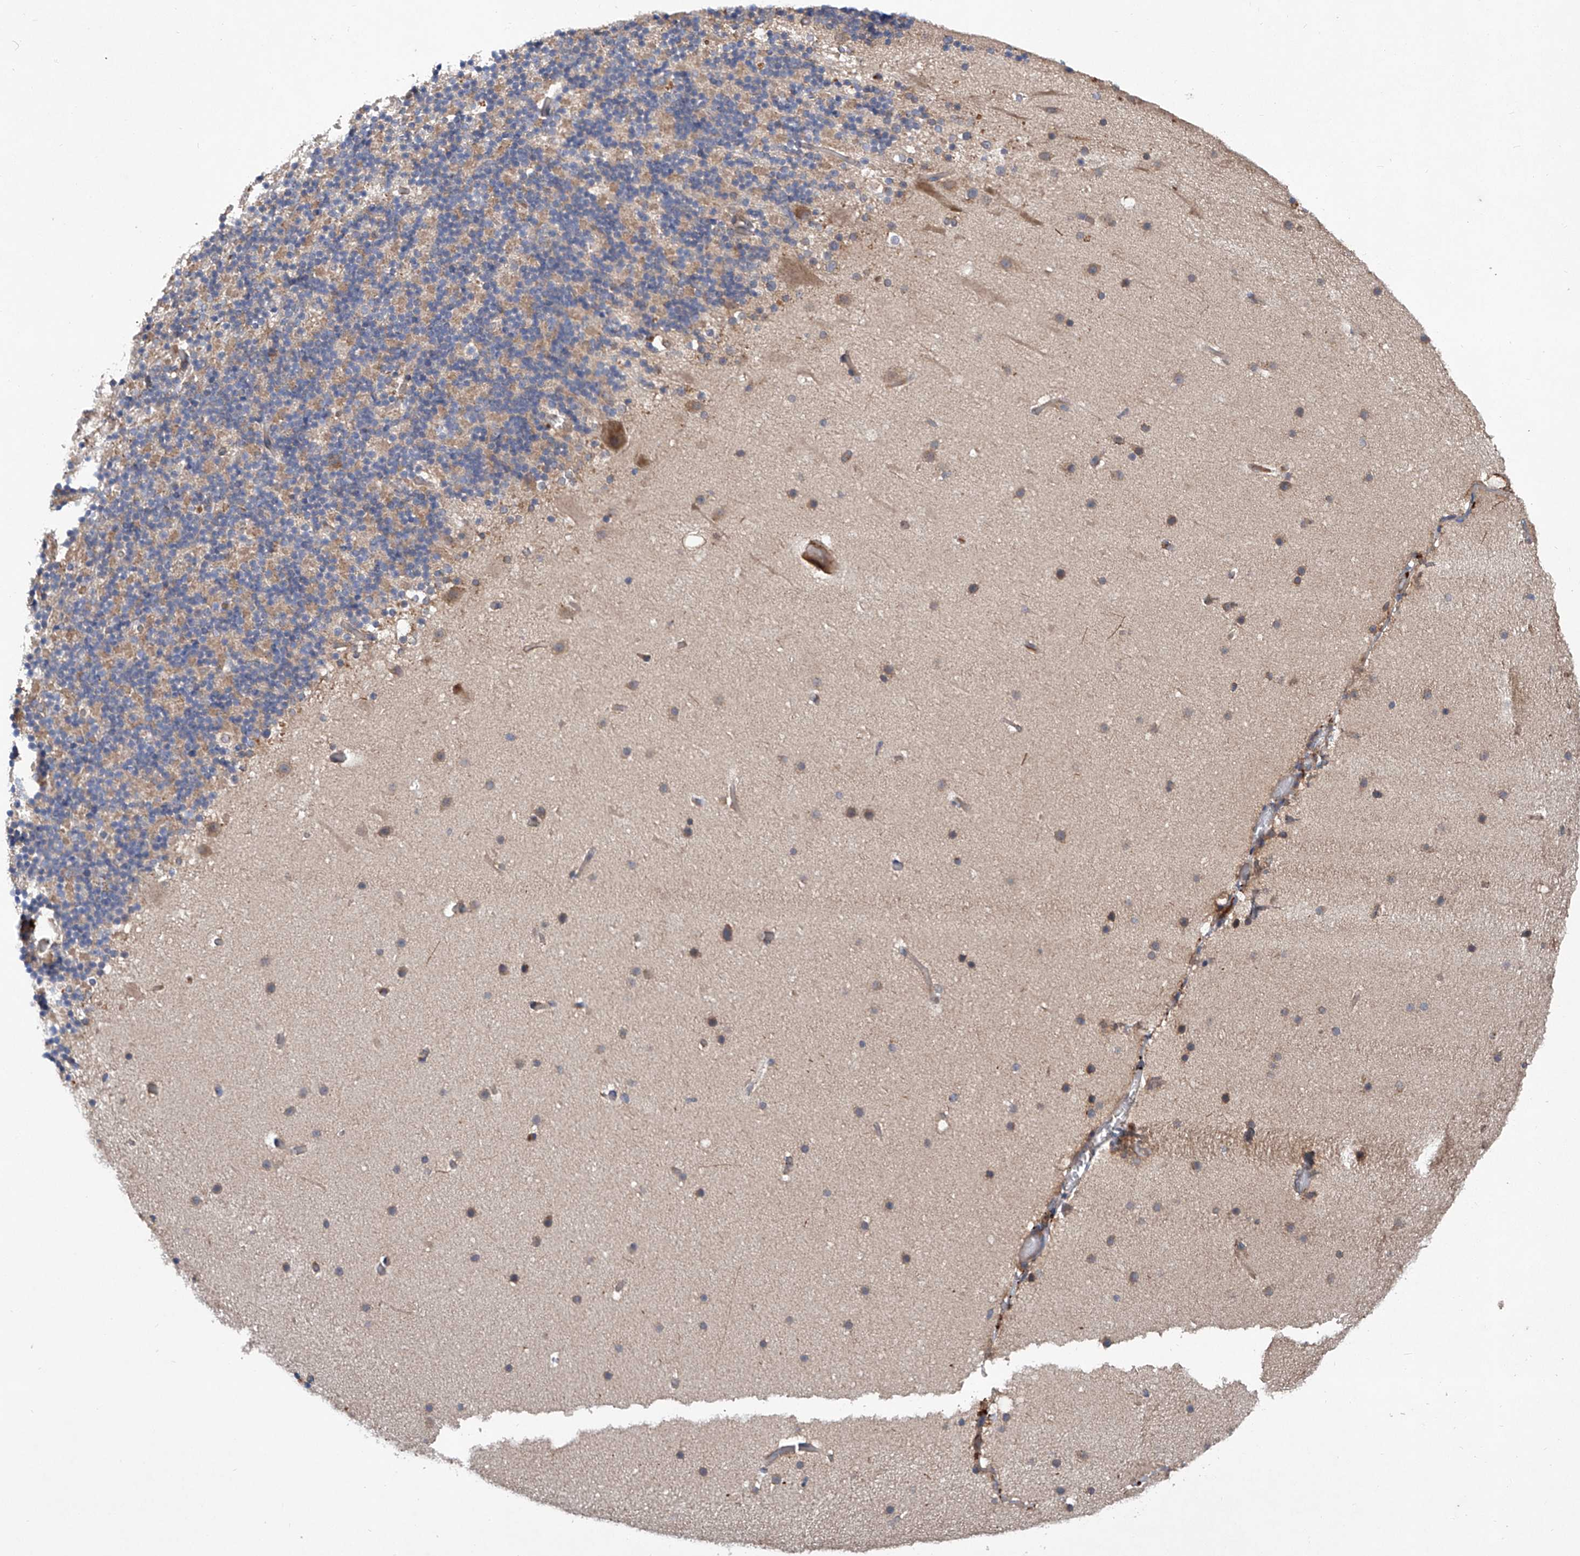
{"staining": {"intensity": "moderate", "quantity": "25%-75%", "location": "cytoplasmic/membranous"}, "tissue": "cerebellum", "cell_type": "Cells in granular layer", "image_type": "normal", "snomed": [{"axis": "morphology", "description": "Normal tissue, NOS"}, {"axis": "topography", "description": "Cerebellum"}], "caption": "Protein analysis of unremarkable cerebellum exhibits moderate cytoplasmic/membranous staining in about 25%-75% of cells in granular layer. (DAB = brown stain, brightfield microscopy at high magnification).", "gene": "ASCC3", "patient": {"sex": "male", "age": 57}}